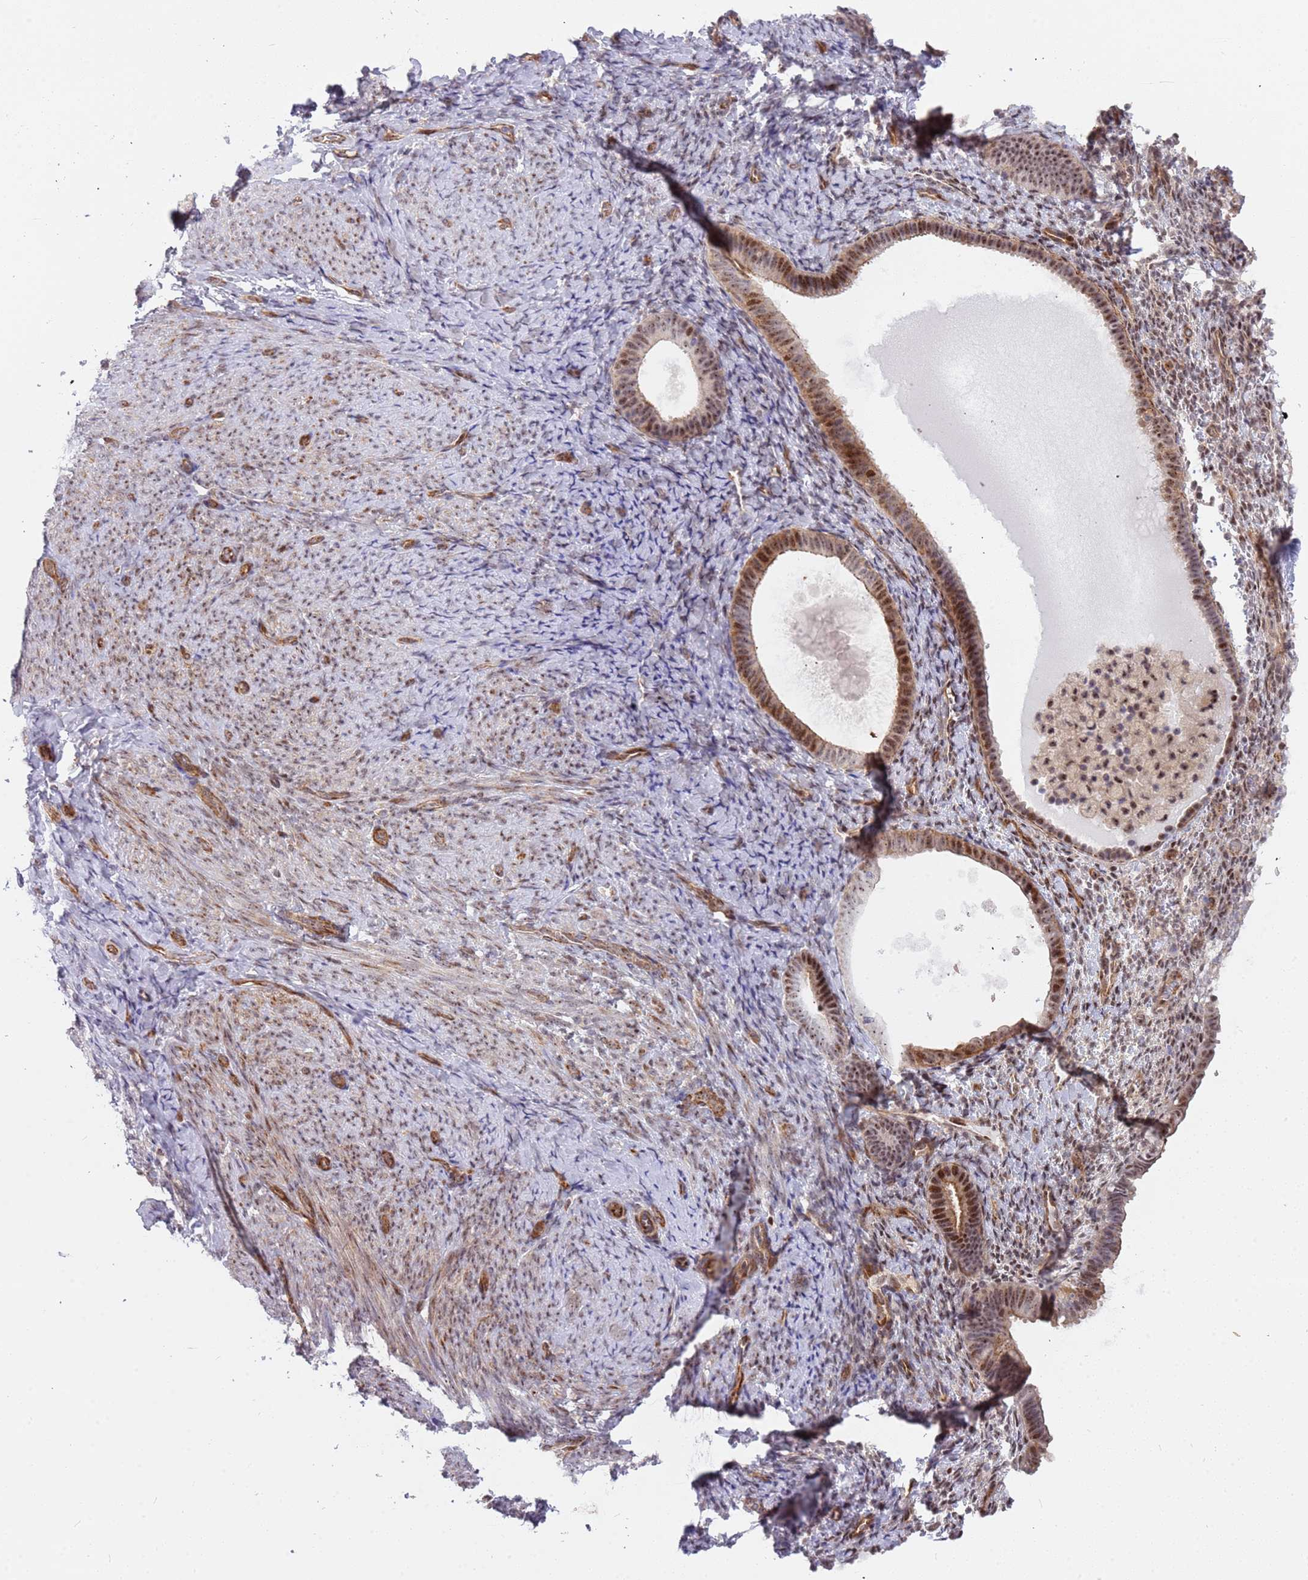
{"staining": {"intensity": "moderate", "quantity": "<25%", "location": "nuclear"}, "tissue": "endometrium", "cell_type": "Cells in endometrial stroma", "image_type": "normal", "snomed": [{"axis": "morphology", "description": "Normal tissue, NOS"}, {"axis": "topography", "description": "Endometrium"}], "caption": "Immunohistochemistry micrograph of unremarkable human endometrium stained for a protein (brown), which exhibits low levels of moderate nuclear staining in approximately <25% of cells in endometrial stroma.", "gene": "LRMDA", "patient": {"sex": "female", "age": 65}}